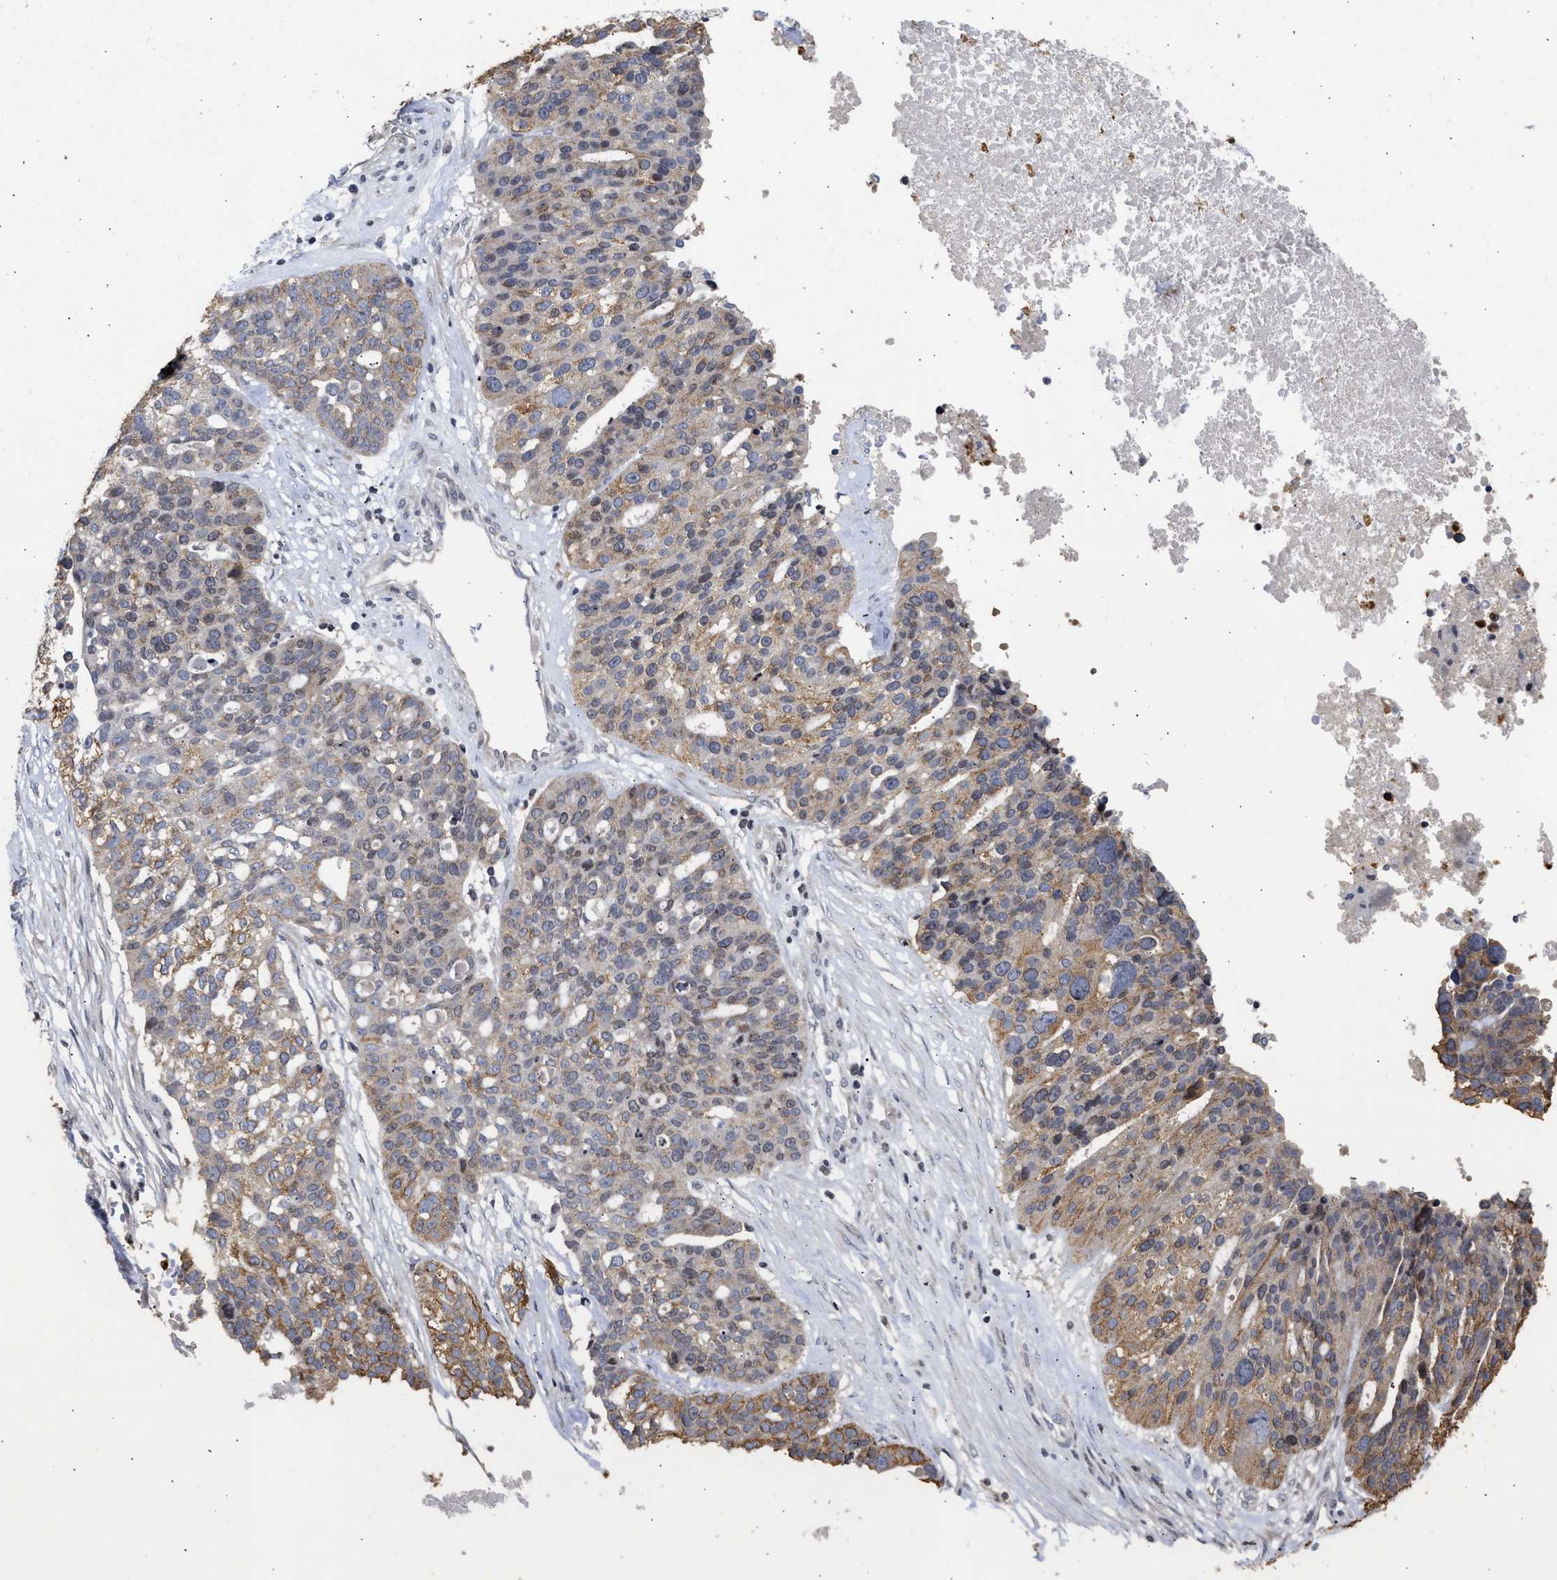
{"staining": {"intensity": "weak", "quantity": ">75%", "location": "cytoplasmic/membranous"}, "tissue": "ovarian cancer", "cell_type": "Tumor cells", "image_type": "cancer", "snomed": [{"axis": "morphology", "description": "Cystadenocarcinoma, serous, NOS"}, {"axis": "topography", "description": "Ovary"}], "caption": "The histopathology image displays immunohistochemical staining of ovarian cancer (serous cystadenocarcinoma). There is weak cytoplasmic/membranous expression is identified in about >75% of tumor cells.", "gene": "ENSG00000142539", "patient": {"sex": "female", "age": 59}}